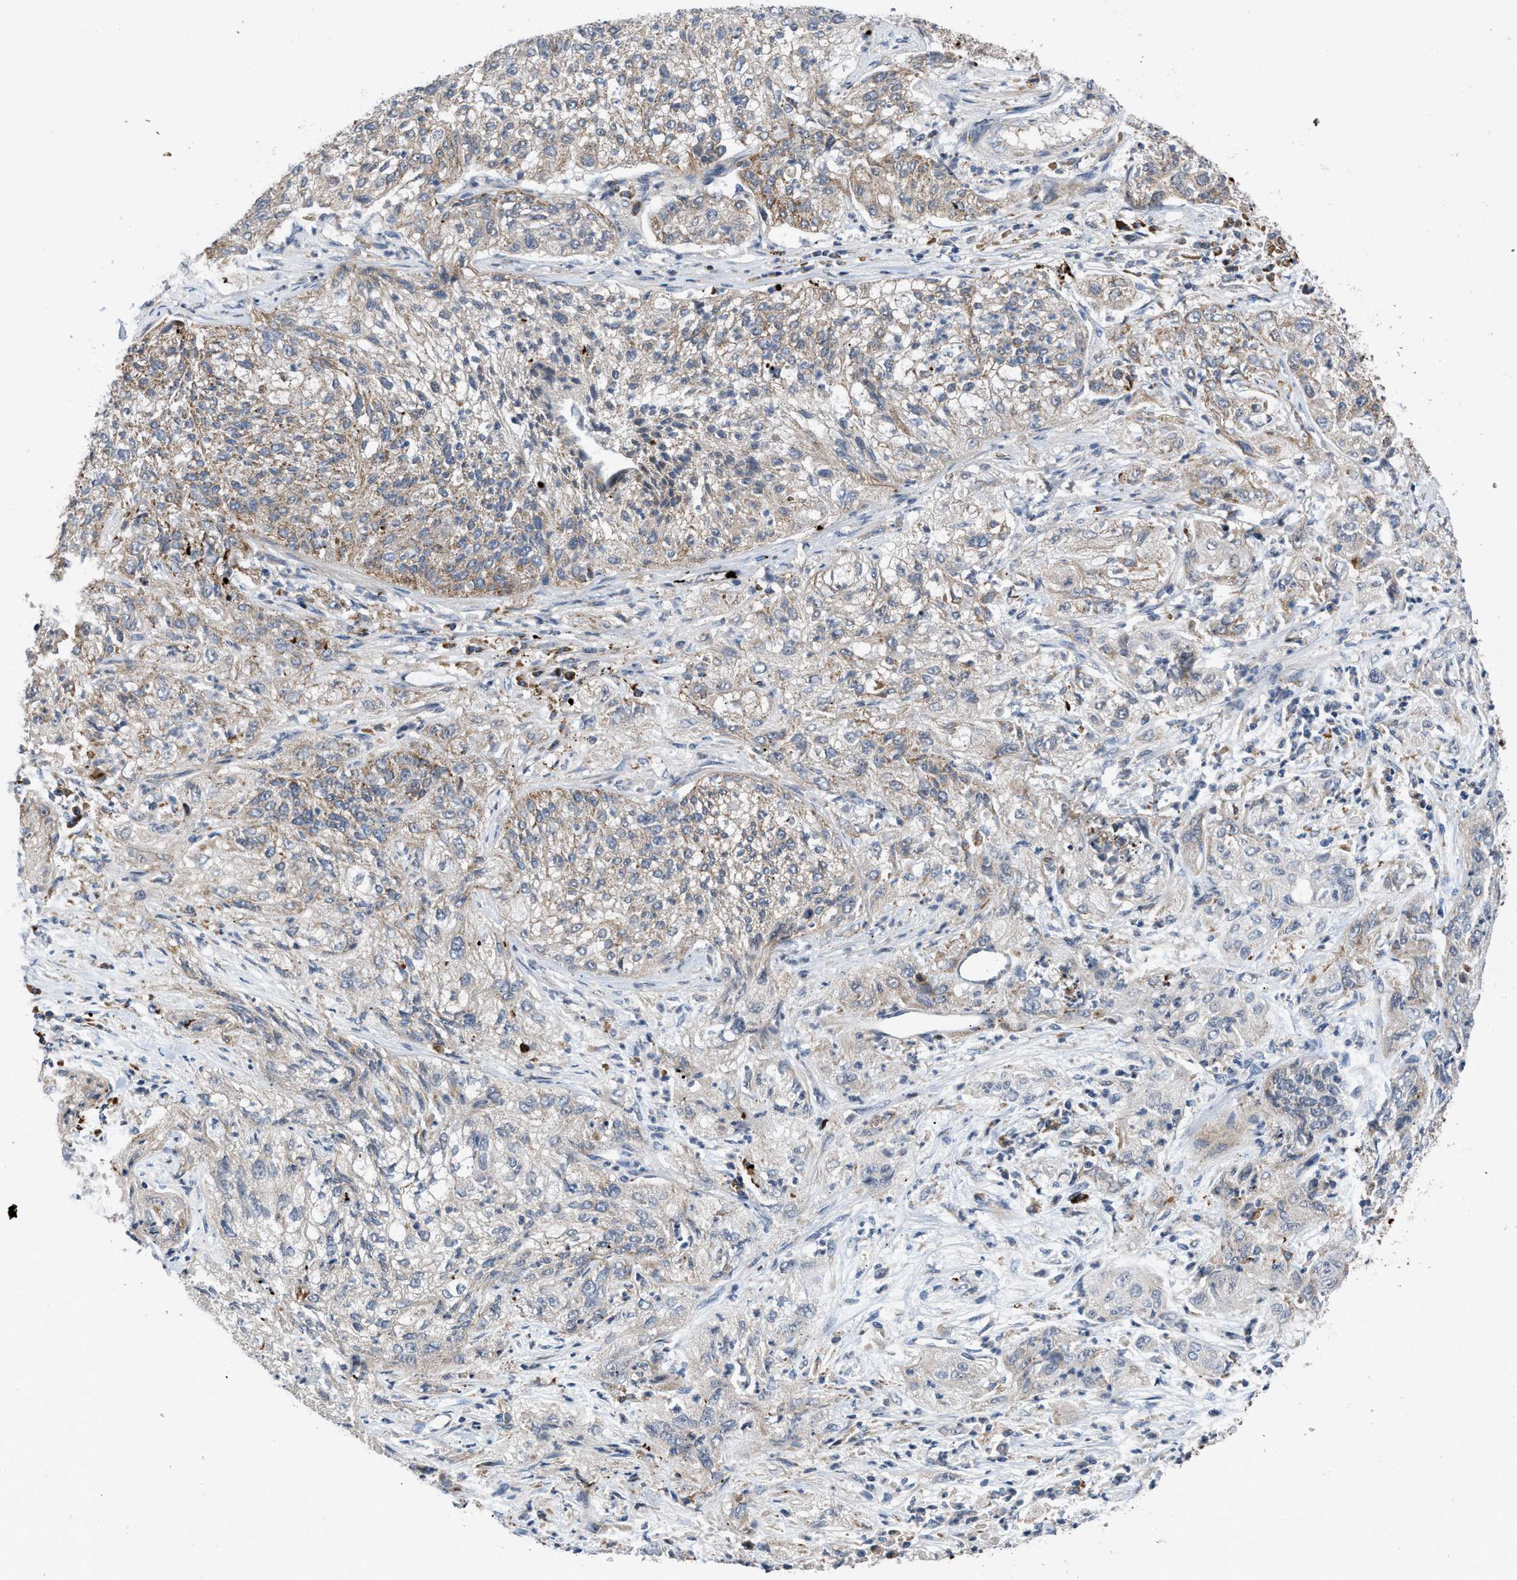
{"staining": {"intensity": "moderate", "quantity": ">75%", "location": "cytoplasmic/membranous"}, "tissue": "lung cancer", "cell_type": "Tumor cells", "image_type": "cancer", "snomed": [{"axis": "morphology", "description": "Inflammation, NOS"}, {"axis": "morphology", "description": "Squamous cell carcinoma, NOS"}, {"axis": "topography", "description": "Lymph node"}, {"axis": "topography", "description": "Soft tissue"}, {"axis": "topography", "description": "Lung"}], "caption": "IHC (DAB) staining of human squamous cell carcinoma (lung) reveals moderate cytoplasmic/membranous protein expression in about >75% of tumor cells.", "gene": "AP3M2", "patient": {"sex": "male", "age": 66}}